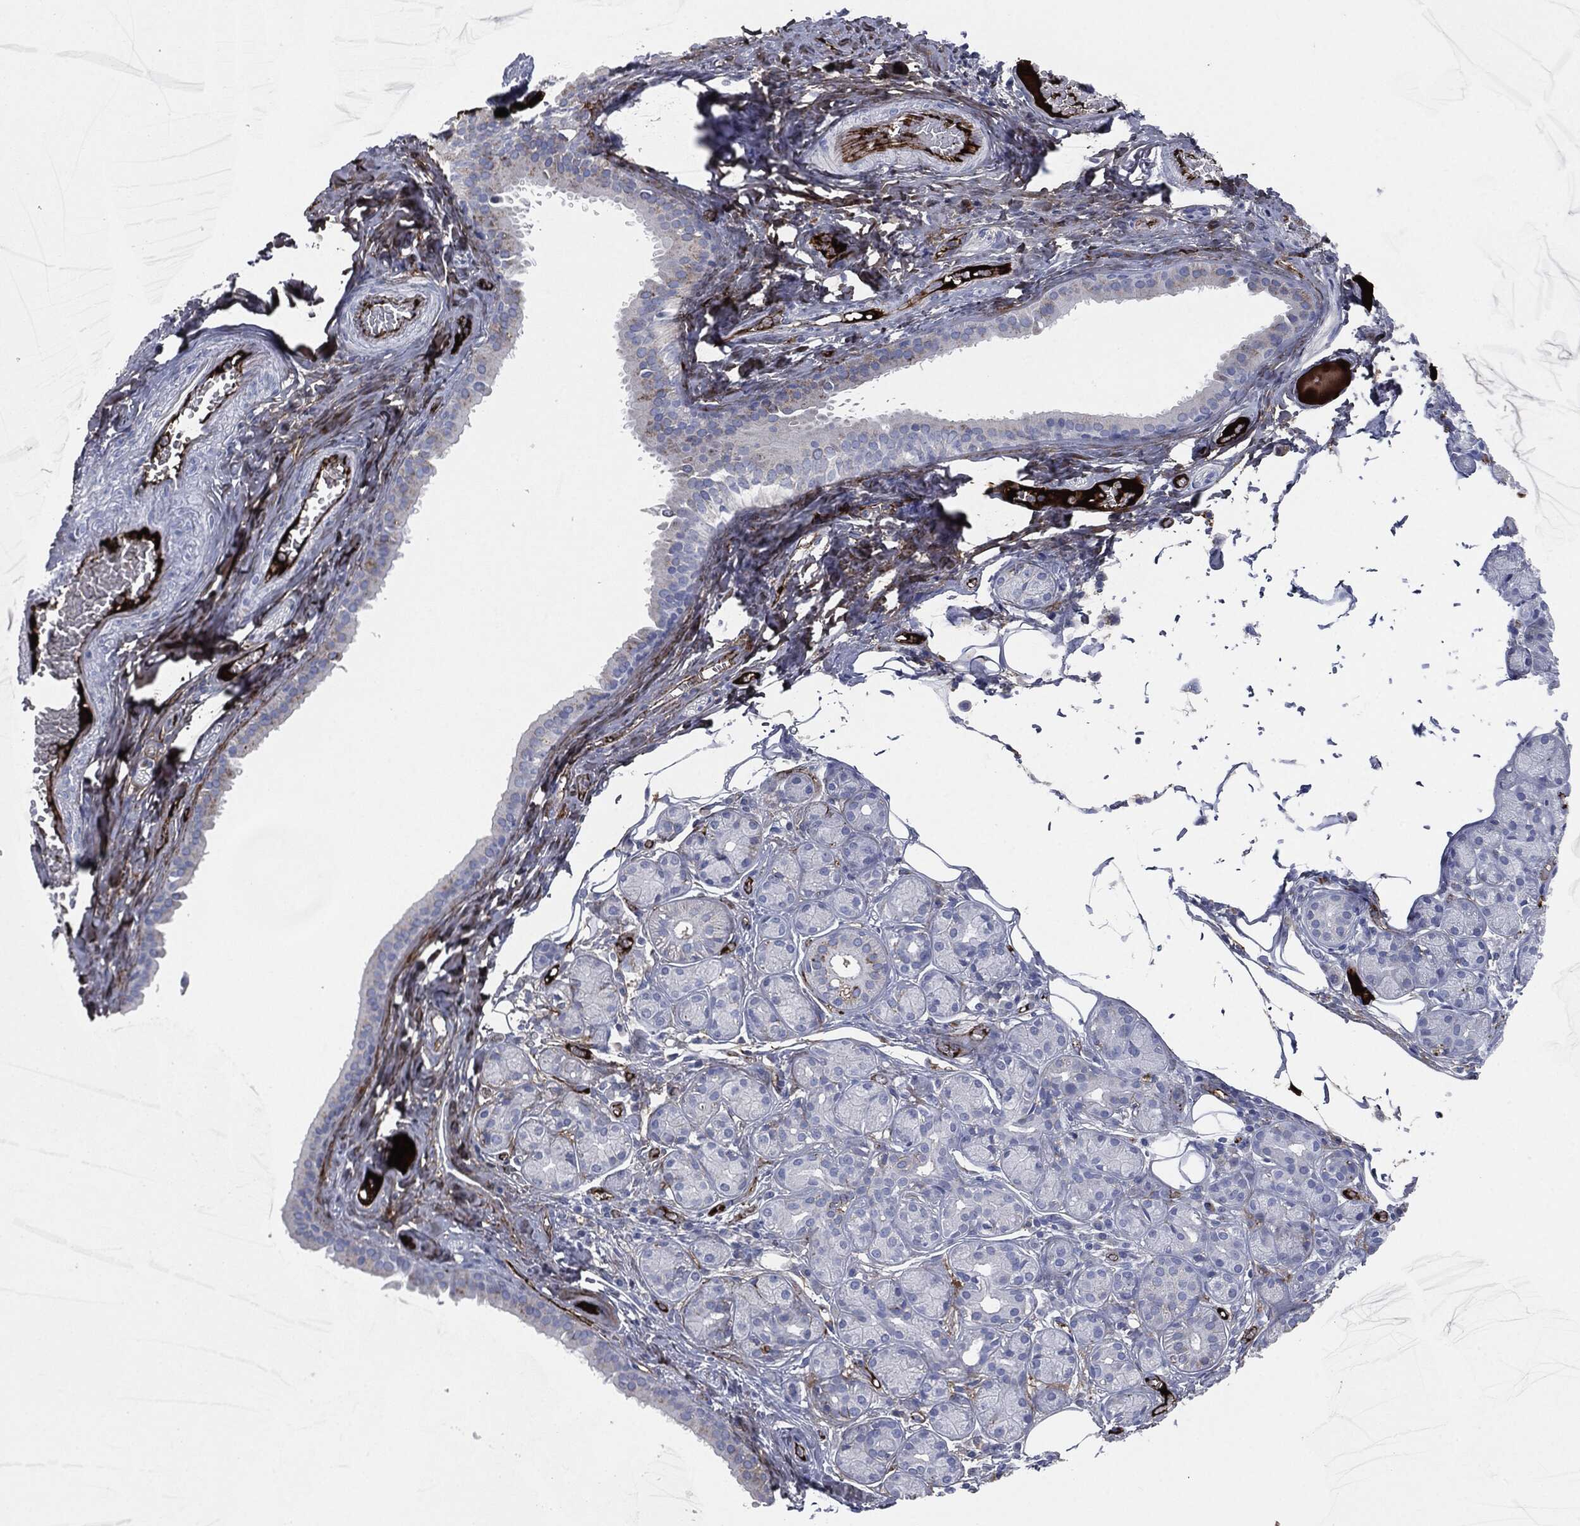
{"staining": {"intensity": "negative", "quantity": "none", "location": "none"}, "tissue": "salivary gland", "cell_type": "Glandular cells", "image_type": "normal", "snomed": [{"axis": "morphology", "description": "Normal tissue, NOS"}, {"axis": "topography", "description": "Salivary gland"}], "caption": "DAB (3,3'-diaminobenzidine) immunohistochemical staining of benign salivary gland reveals no significant positivity in glandular cells.", "gene": "APOB", "patient": {"sex": "male", "age": 71}}